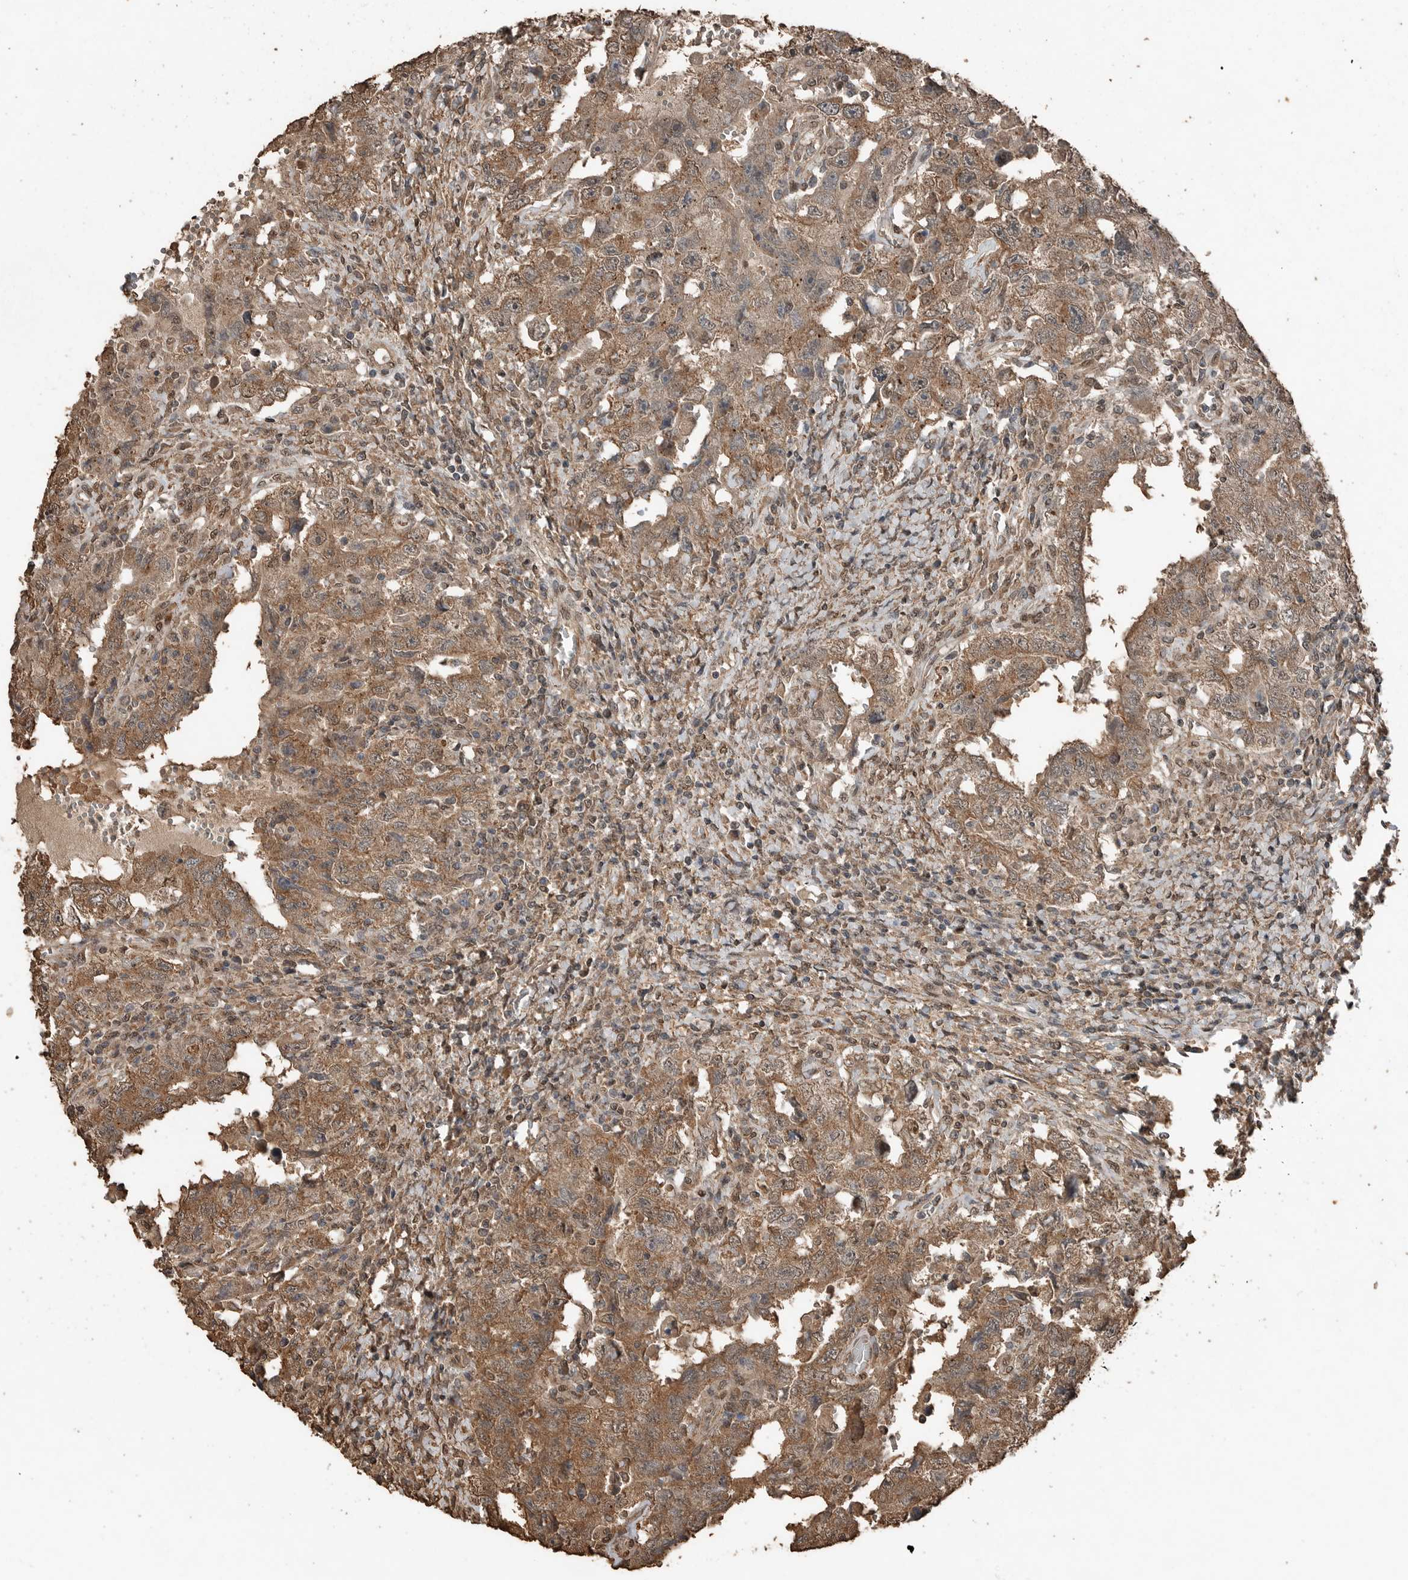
{"staining": {"intensity": "moderate", "quantity": ">75%", "location": "cytoplasmic/membranous"}, "tissue": "testis cancer", "cell_type": "Tumor cells", "image_type": "cancer", "snomed": [{"axis": "morphology", "description": "Carcinoma, Embryonal, NOS"}, {"axis": "topography", "description": "Testis"}], "caption": "Immunohistochemistry staining of testis embryonal carcinoma, which shows medium levels of moderate cytoplasmic/membranous staining in approximately >75% of tumor cells indicating moderate cytoplasmic/membranous protein expression. The staining was performed using DAB (3,3'-diaminobenzidine) (brown) for protein detection and nuclei were counterstained in hematoxylin (blue).", "gene": "BLZF1", "patient": {"sex": "male", "age": 26}}